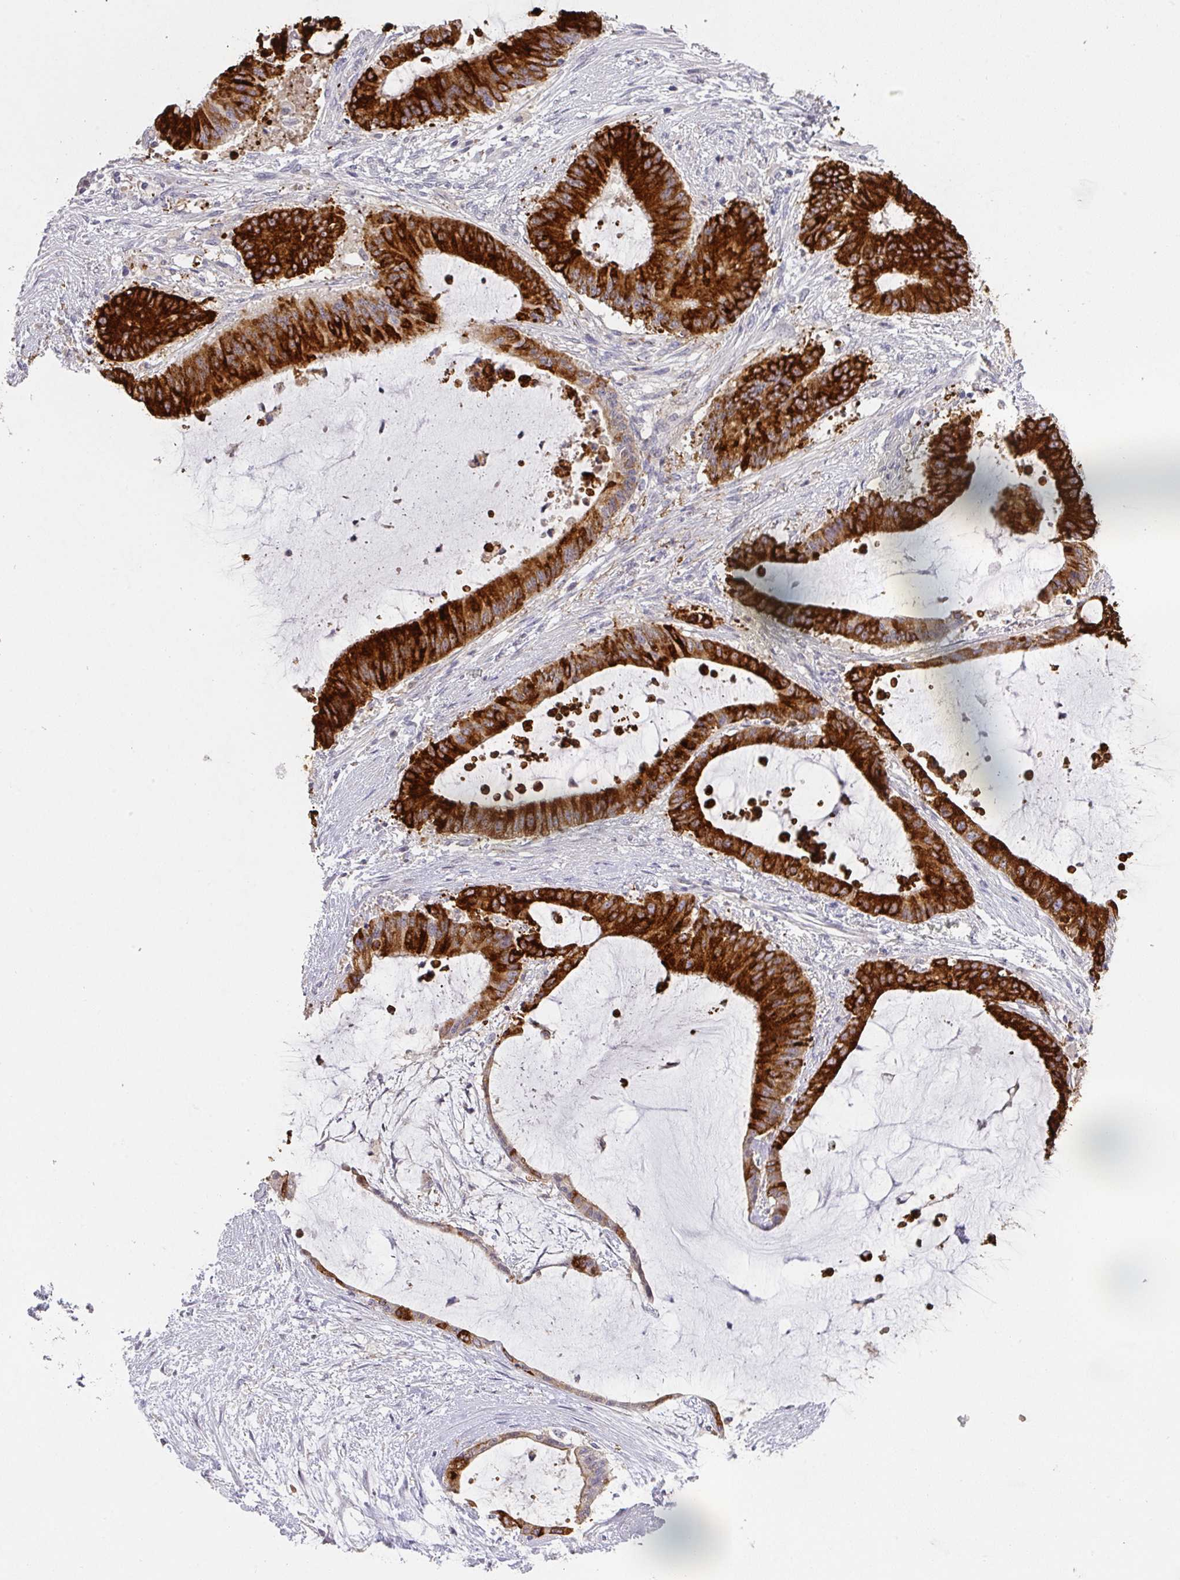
{"staining": {"intensity": "strong", "quantity": ">75%", "location": "cytoplasmic/membranous"}, "tissue": "liver cancer", "cell_type": "Tumor cells", "image_type": "cancer", "snomed": [{"axis": "morphology", "description": "Normal tissue, NOS"}, {"axis": "morphology", "description": "Cholangiocarcinoma"}, {"axis": "topography", "description": "Liver"}, {"axis": "topography", "description": "Peripheral nerve tissue"}], "caption": "DAB (3,3'-diaminobenzidine) immunohistochemical staining of human liver cancer demonstrates strong cytoplasmic/membranous protein staining in about >75% of tumor cells.", "gene": "FOXN4", "patient": {"sex": "female", "age": 73}}